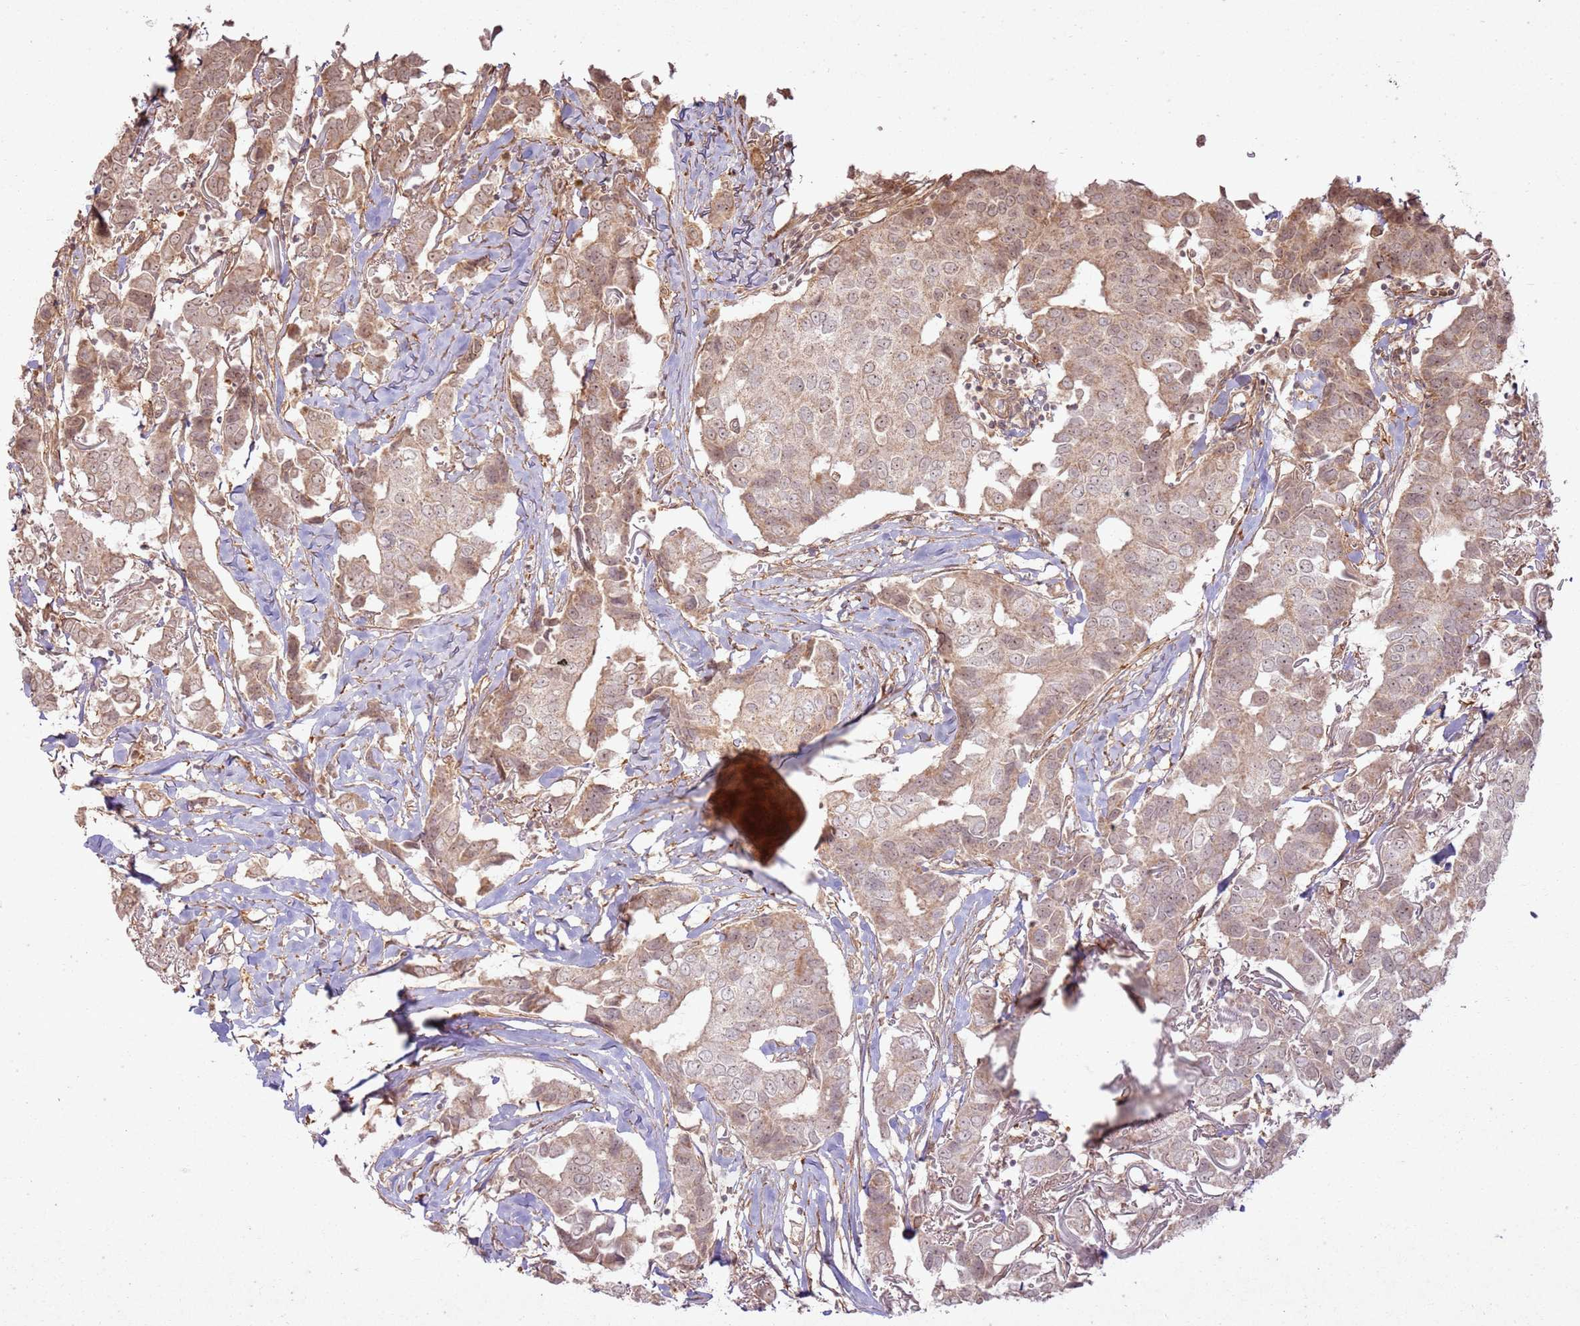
{"staining": {"intensity": "moderate", "quantity": ">75%", "location": "cytoplasmic/membranous,nuclear"}, "tissue": "breast cancer", "cell_type": "Tumor cells", "image_type": "cancer", "snomed": [{"axis": "morphology", "description": "Duct carcinoma"}, {"axis": "topography", "description": "Breast"}], "caption": "An immunohistochemistry (IHC) photomicrograph of tumor tissue is shown. Protein staining in brown shows moderate cytoplasmic/membranous and nuclear positivity in breast cancer within tumor cells. The staining was performed using DAB, with brown indicating positive protein expression. Nuclei are stained blue with hematoxylin.", "gene": "ZNF623", "patient": {"sex": "female", "age": 80}}